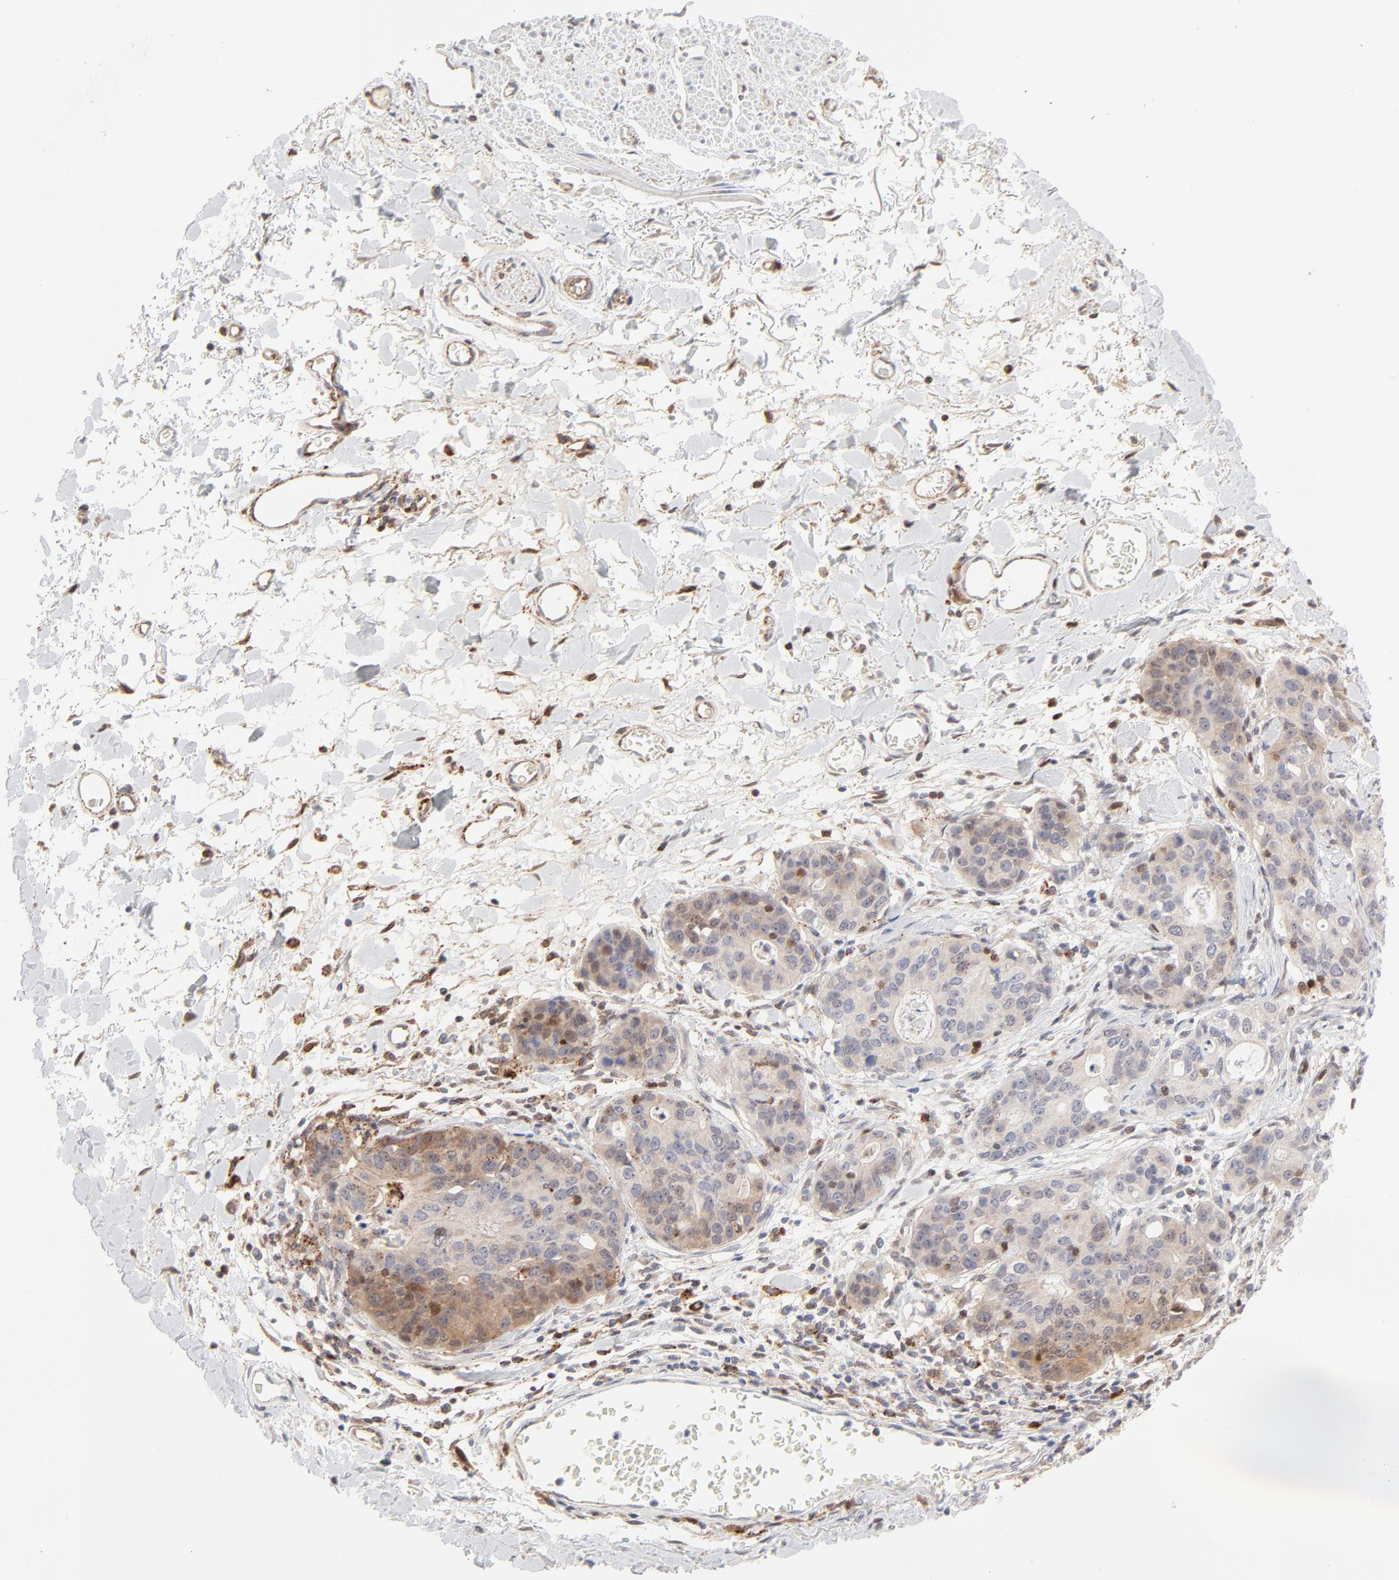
{"staining": {"intensity": "moderate", "quantity": "25%-75%", "location": "cytoplasmic/membranous"}, "tissue": "stomach cancer", "cell_type": "Tumor cells", "image_type": "cancer", "snomed": [{"axis": "morphology", "description": "Adenocarcinoma, NOS"}, {"axis": "topography", "description": "Esophagus"}, {"axis": "topography", "description": "Stomach"}], "caption": "This photomicrograph demonstrates adenocarcinoma (stomach) stained with IHC to label a protein in brown. The cytoplasmic/membranous of tumor cells show moderate positivity for the protein. Nuclei are counter-stained blue.", "gene": "CDK6", "patient": {"sex": "male", "age": 74}}